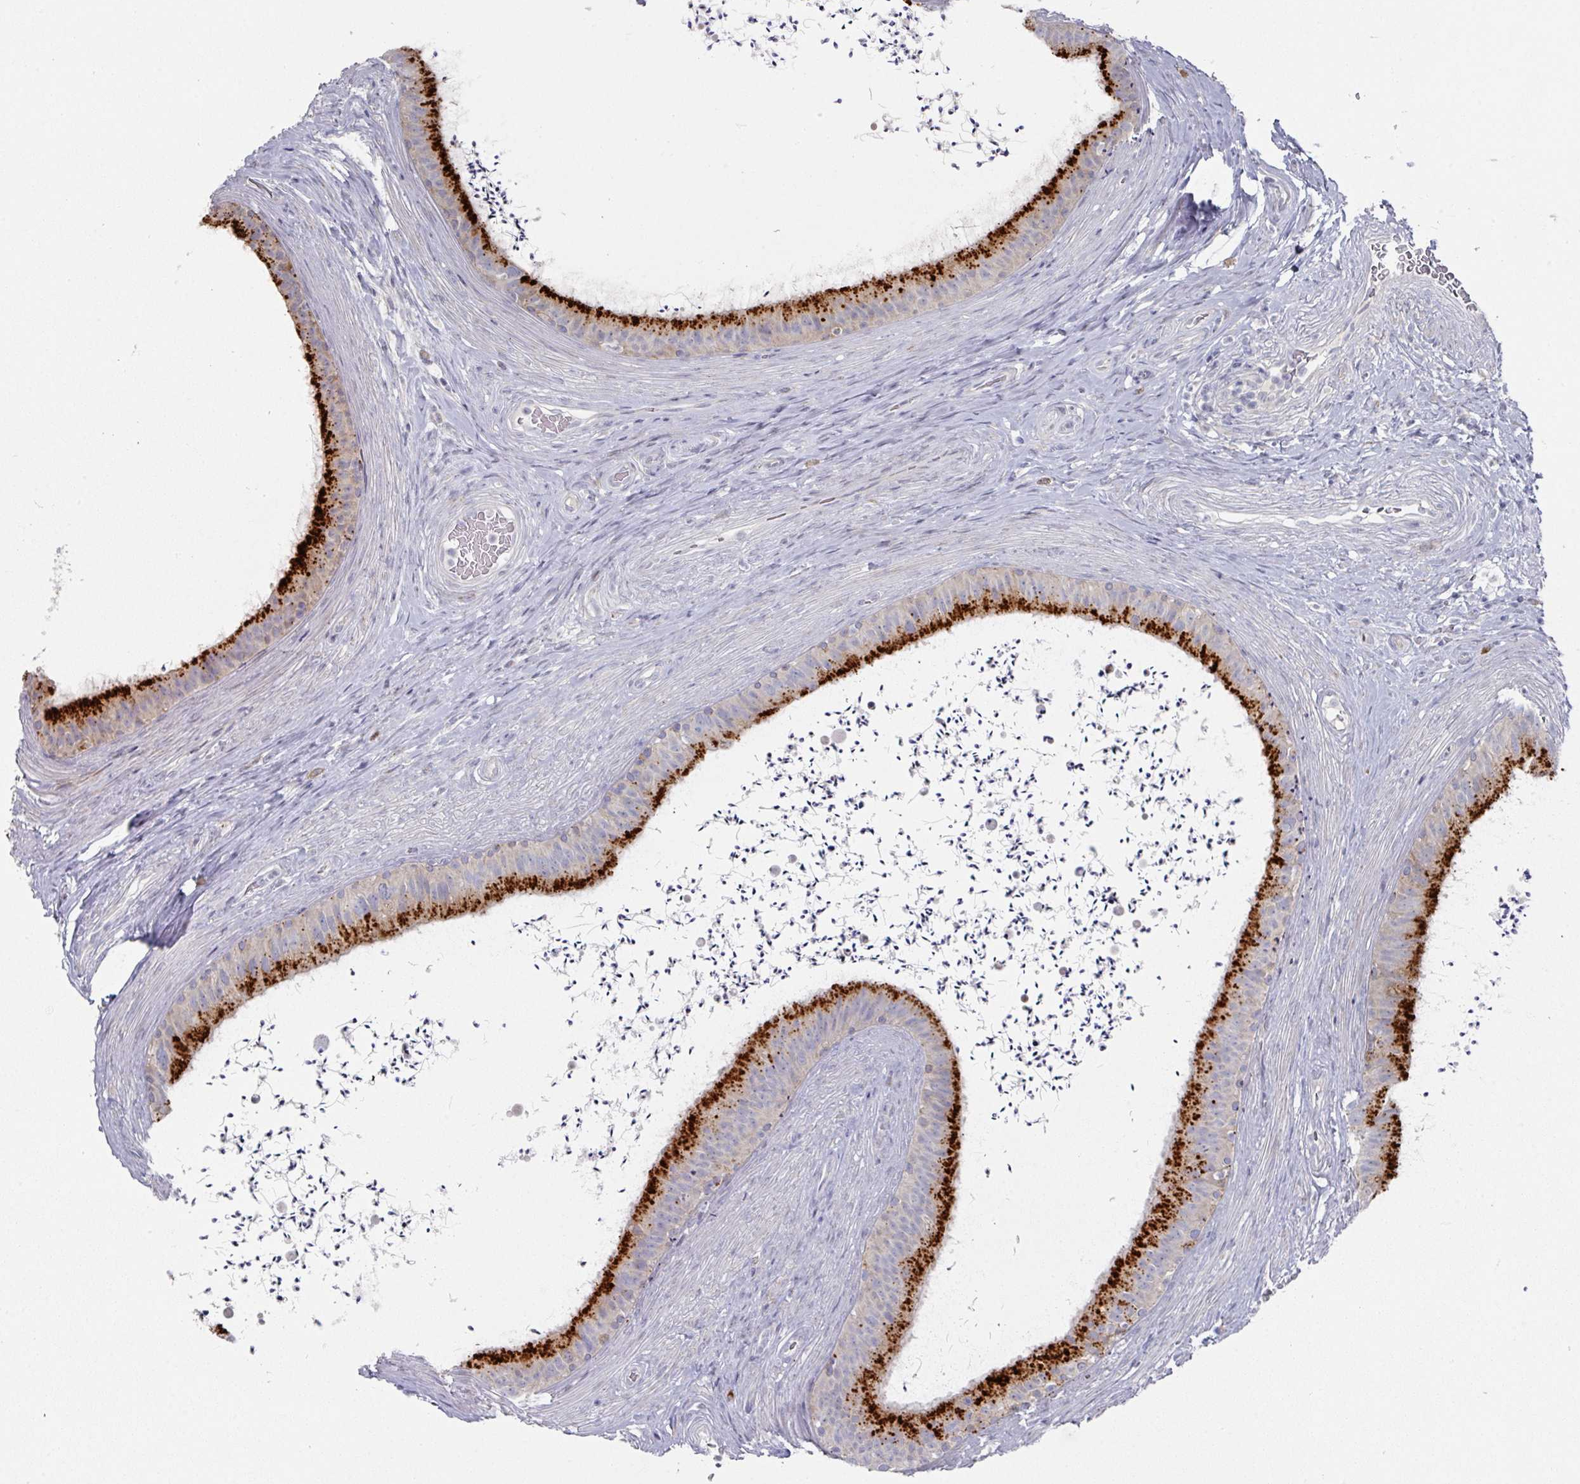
{"staining": {"intensity": "strong", "quantity": "25%-75%", "location": "cytoplasmic/membranous"}, "tissue": "epididymis", "cell_type": "Glandular cells", "image_type": "normal", "snomed": [{"axis": "morphology", "description": "Normal tissue, NOS"}, {"axis": "topography", "description": "Testis"}, {"axis": "topography", "description": "Epididymis"}], "caption": "Glandular cells demonstrate high levels of strong cytoplasmic/membranous staining in approximately 25%-75% of cells in unremarkable human epididymis. Nuclei are stained in blue.", "gene": "NT5C1A", "patient": {"sex": "male", "age": 41}}